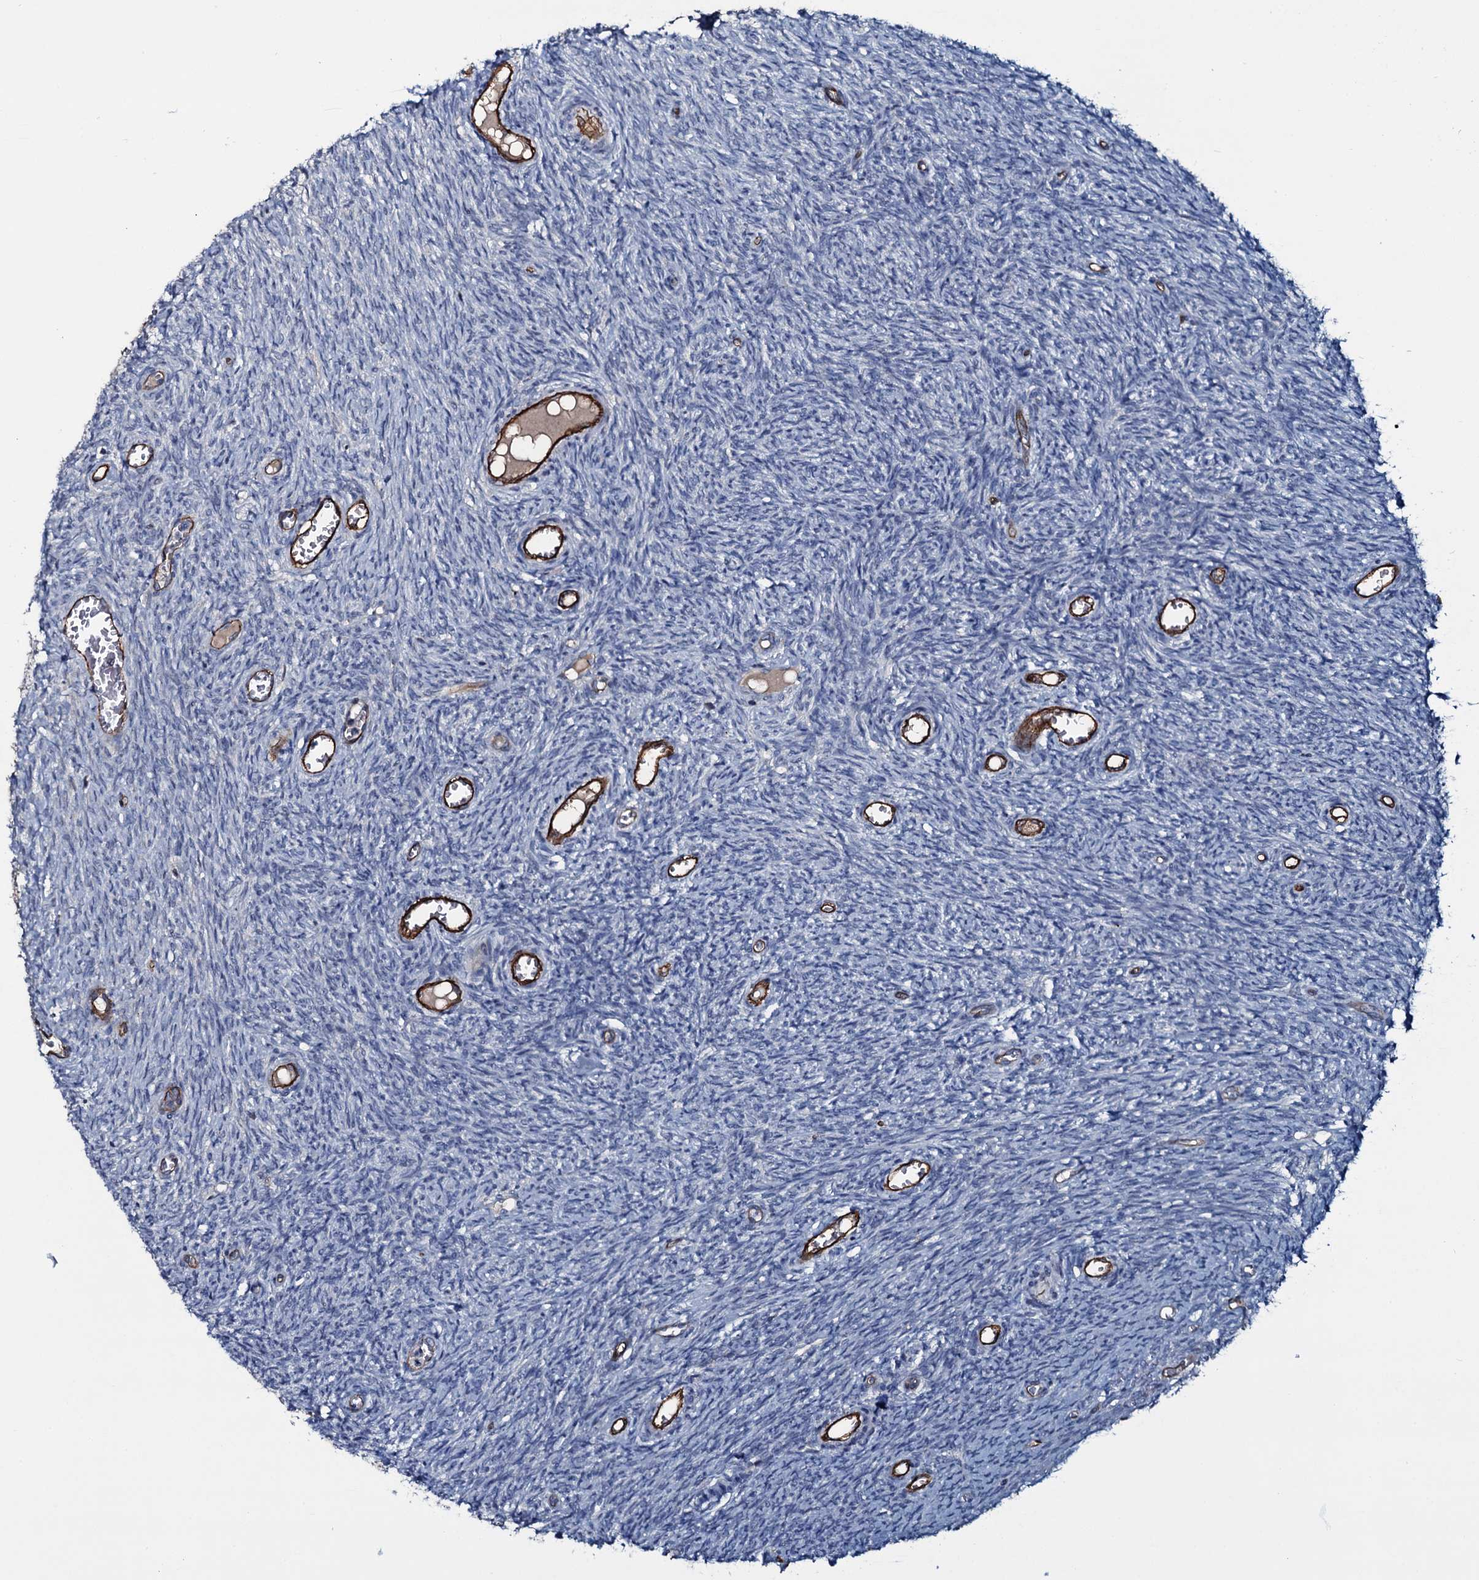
{"staining": {"intensity": "negative", "quantity": "none", "location": "none"}, "tissue": "ovary", "cell_type": "Ovarian stroma cells", "image_type": "normal", "snomed": [{"axis": "morphology", "description": "Normal tissue, NOS"}, {"axis": "topography", "description": "Ovary"}], "caption": "Protein analysis of unremarkable ovary reveals no significant expression in ovarian stroma cells. (Immunohistochemistry (ihc), brightfield microscopy, high magnification).", "gene": "CLEC14A", "patient": {"sex": "female", "age": 44}}